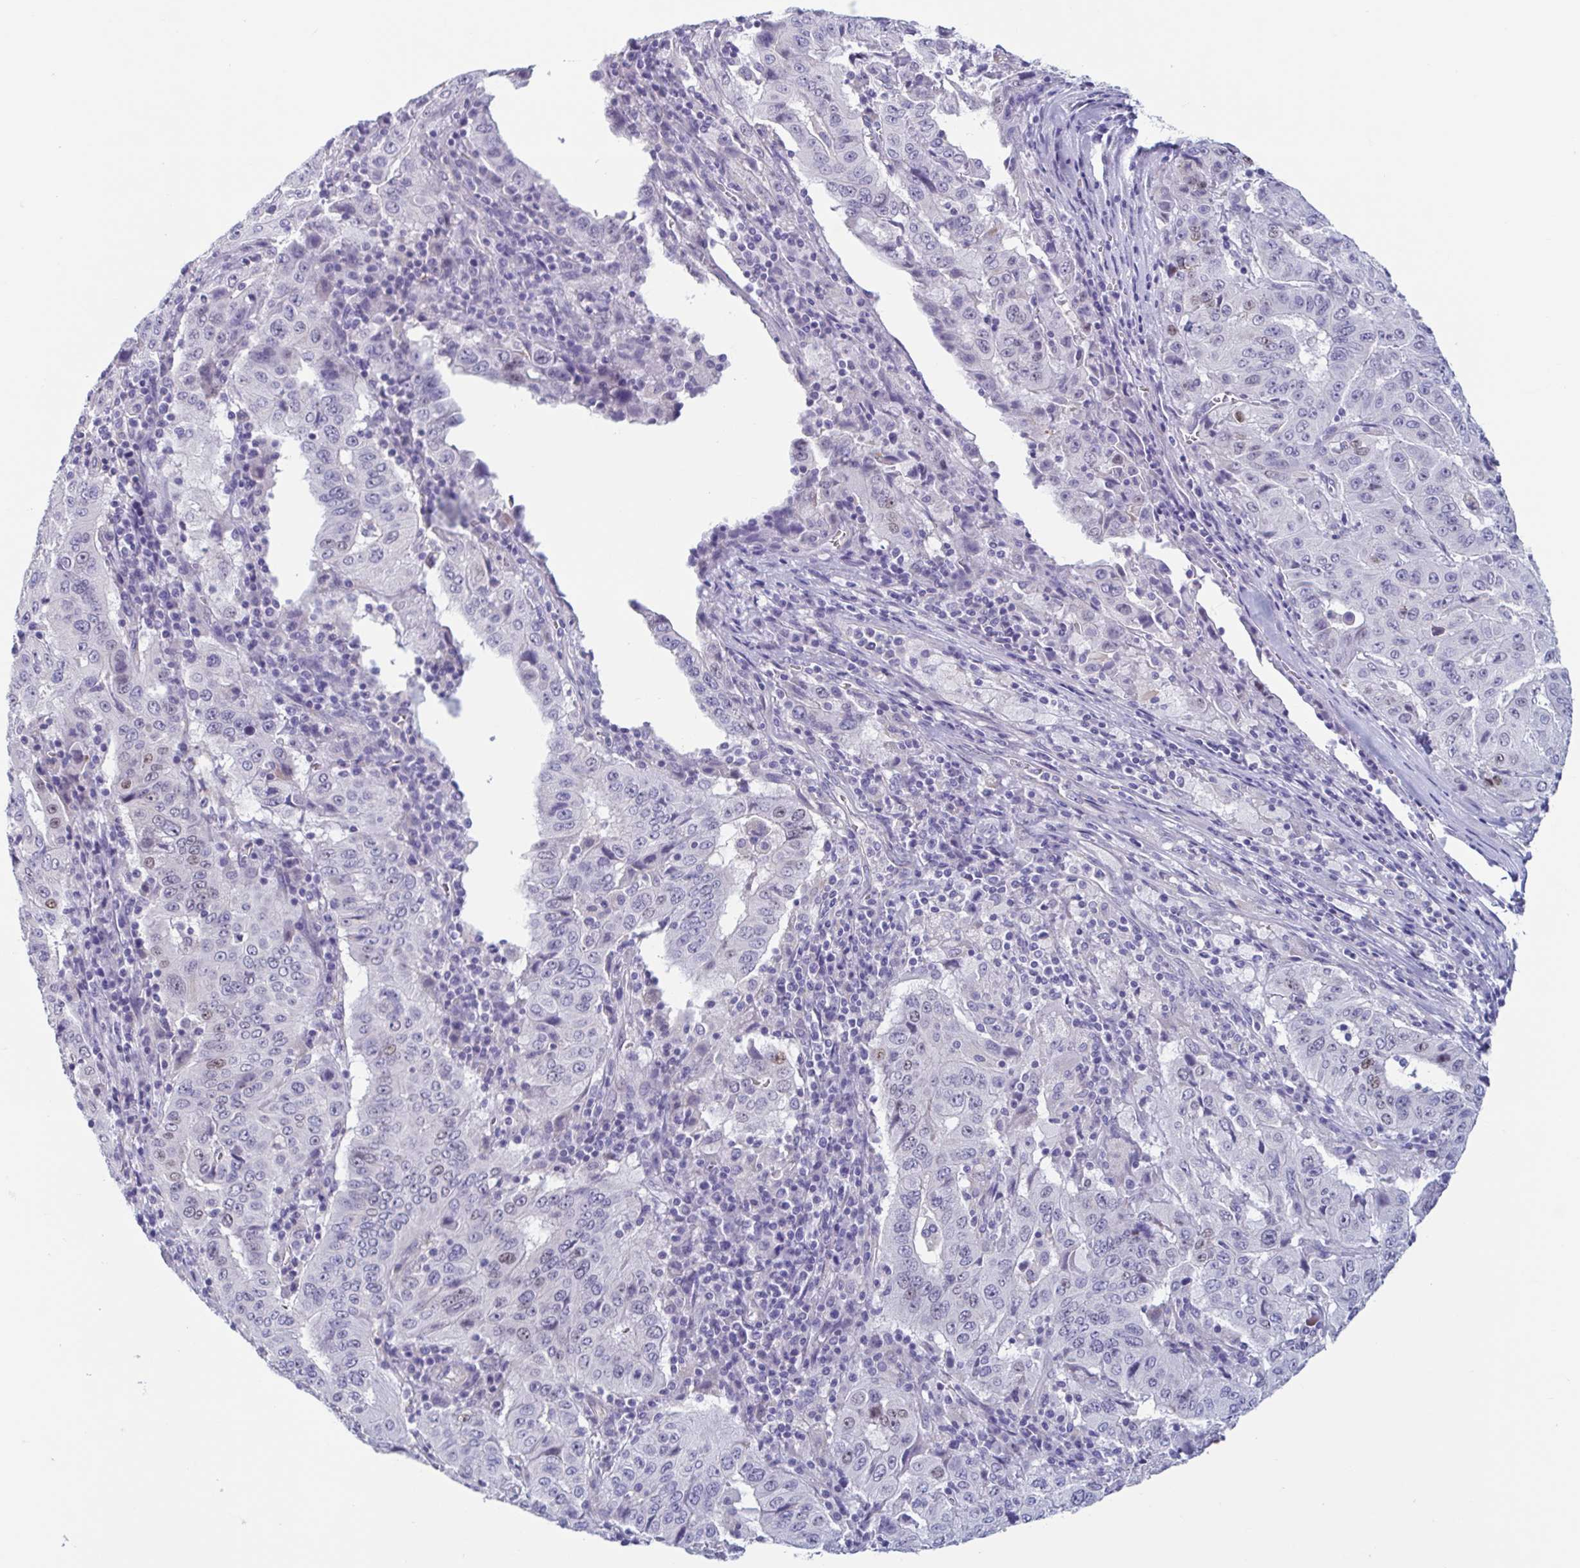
{"staining": {"intensity": "weak", "quantity": "<25%", "location": "nuclear"}, "tissue": "pancreatic cancer", "cell_type": "Tumor cells", "image_type": "cancer", "snomed": [{"axis": "morphology", "description": "Adenocarcinoma, NOS"}, {"axis": "topography", "description": "Pancreas"}], "caption": "The IHC photomicrograph has no significant positivity in tumor cells of pancreatic cancer tissue. Nuclei are stained in blue.", "gene": "MORC4", "patient": {"sex": "male", "age": 63}}